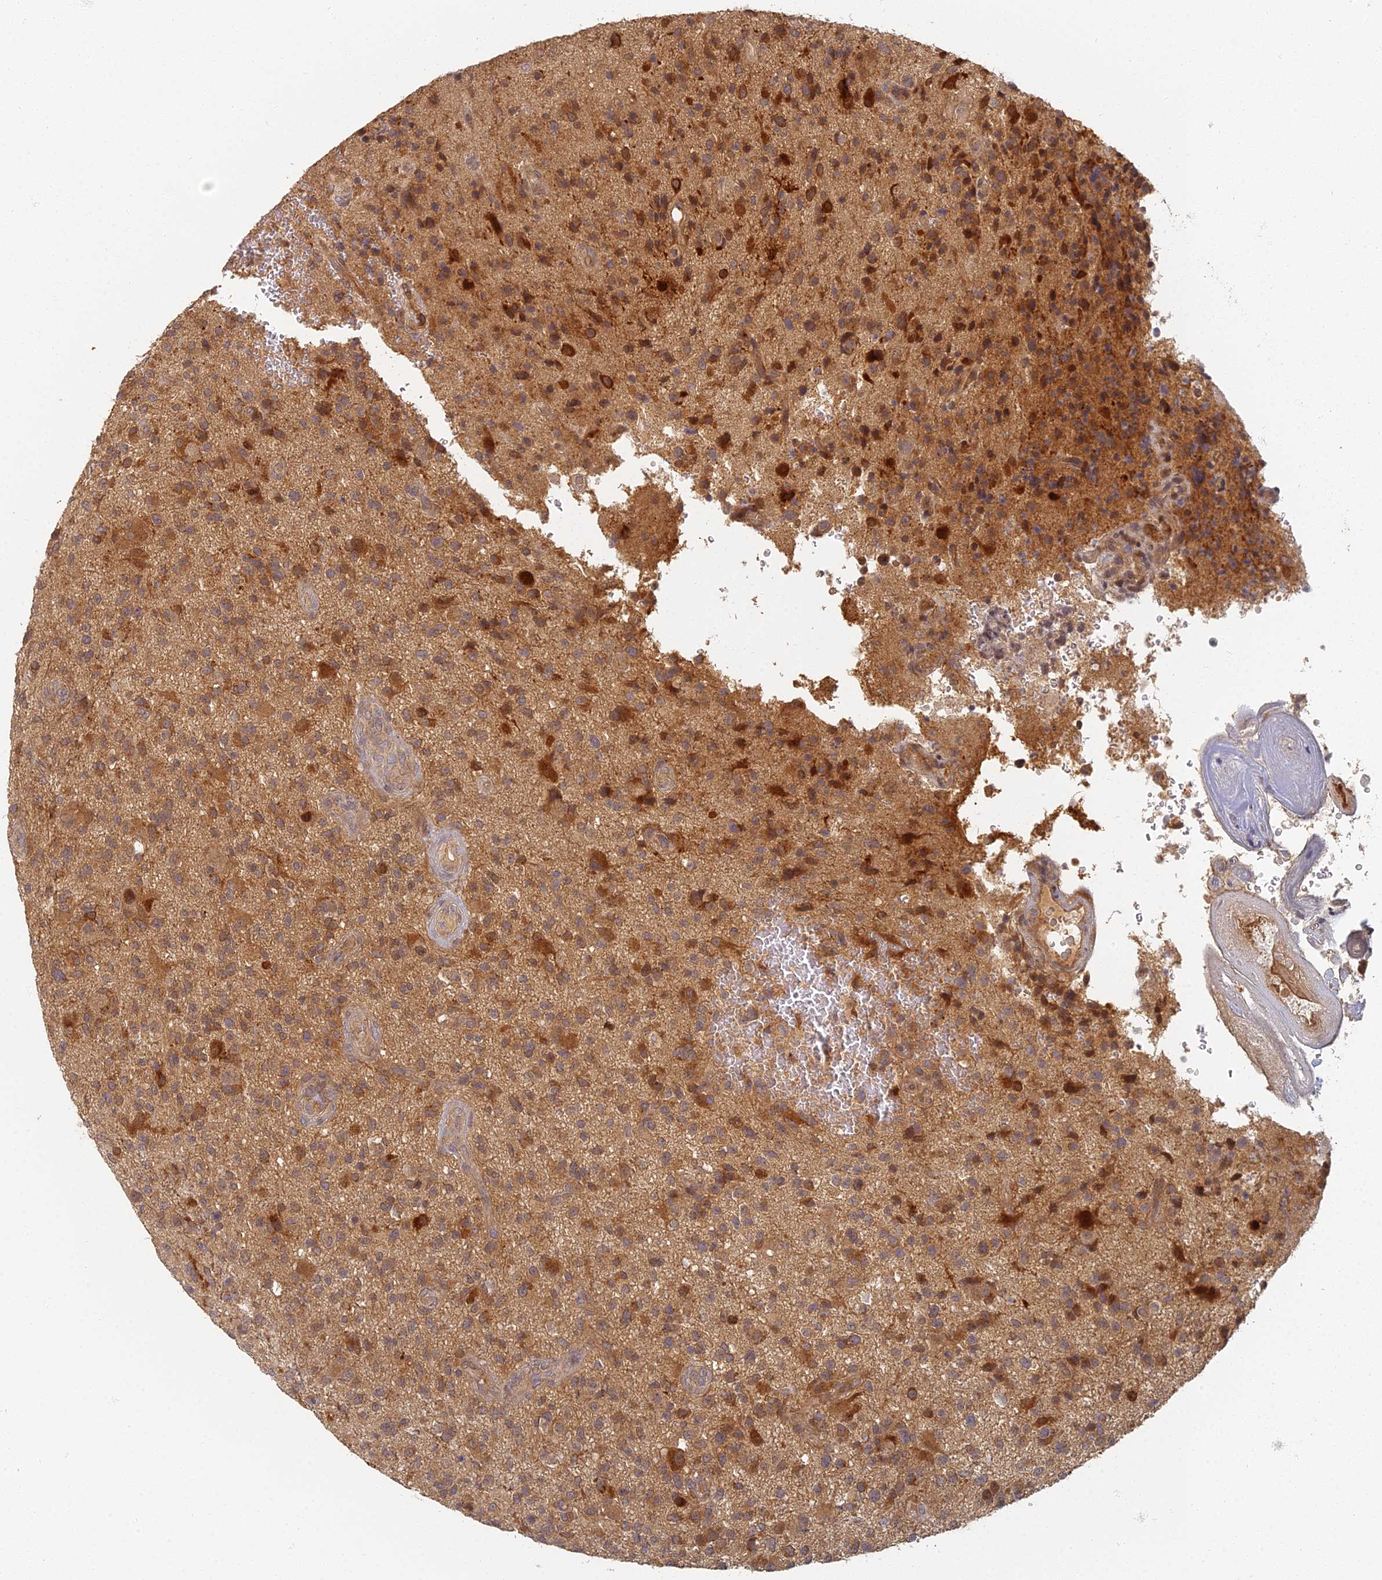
{"staining": {"intensity": "moderate", "quantity": ">75%", "location": "cytoplasmic/membranous"}, "tissue": "glioma", "cell_type": "Tumor cells", "image_type": "cancer", "snomed": [{"axis": "morphology", "description": "Glioma, malignant, High grade"}, {"axis": "topography", "description": "Brain"}], "caption": "Glioma stained with a protein marker exhibits moderate staining in tumor cells.", "gene": "INO80D", "patient": {"sex": "male", "age": 47}}